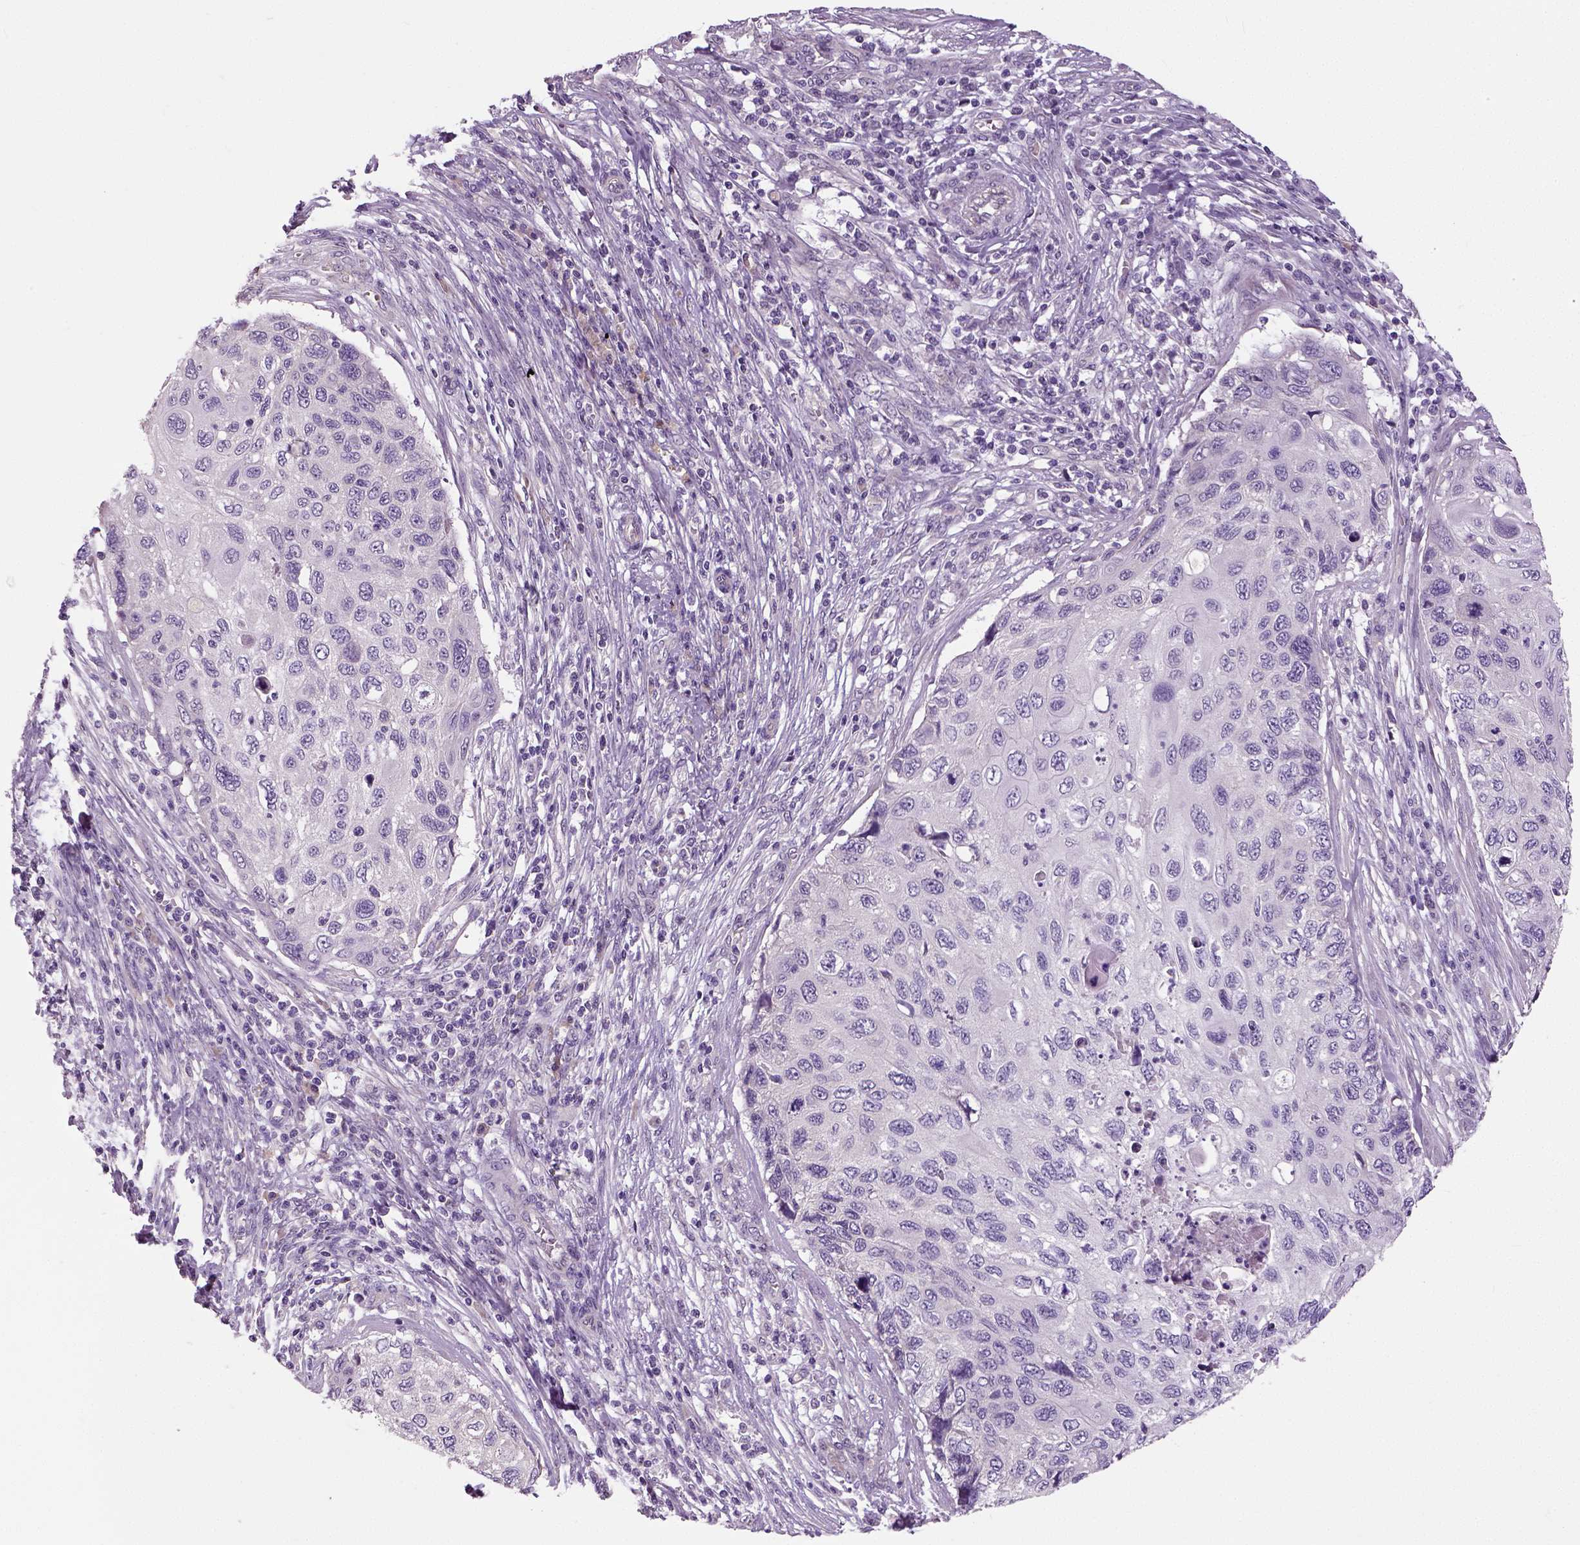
{"staining": {"intensity": "negative", "quantity": "none", "location": "none"}, "tissue": "cervical cancer", "cell_type": "Tumor cells", "image_type": "cancer", "snomed": [{"axis": "morphology", "description": "Squamous cell carcinoma, NOS"}, {"axis": "topography", "description": "Cervix"}], "caption": "High magnification brightfield microscopy of cervical cancer stained with DAB (brown) and counterstained with hematoxylin (blue): tumor cells show no significant staining. Brightfield microscopy of immunohistochemistry stained with DAB (brown) and hematoxylin (blue), captured at high magnification.", "gene": "NECAB1", "patient": {"sex": "female", "age": 70}}